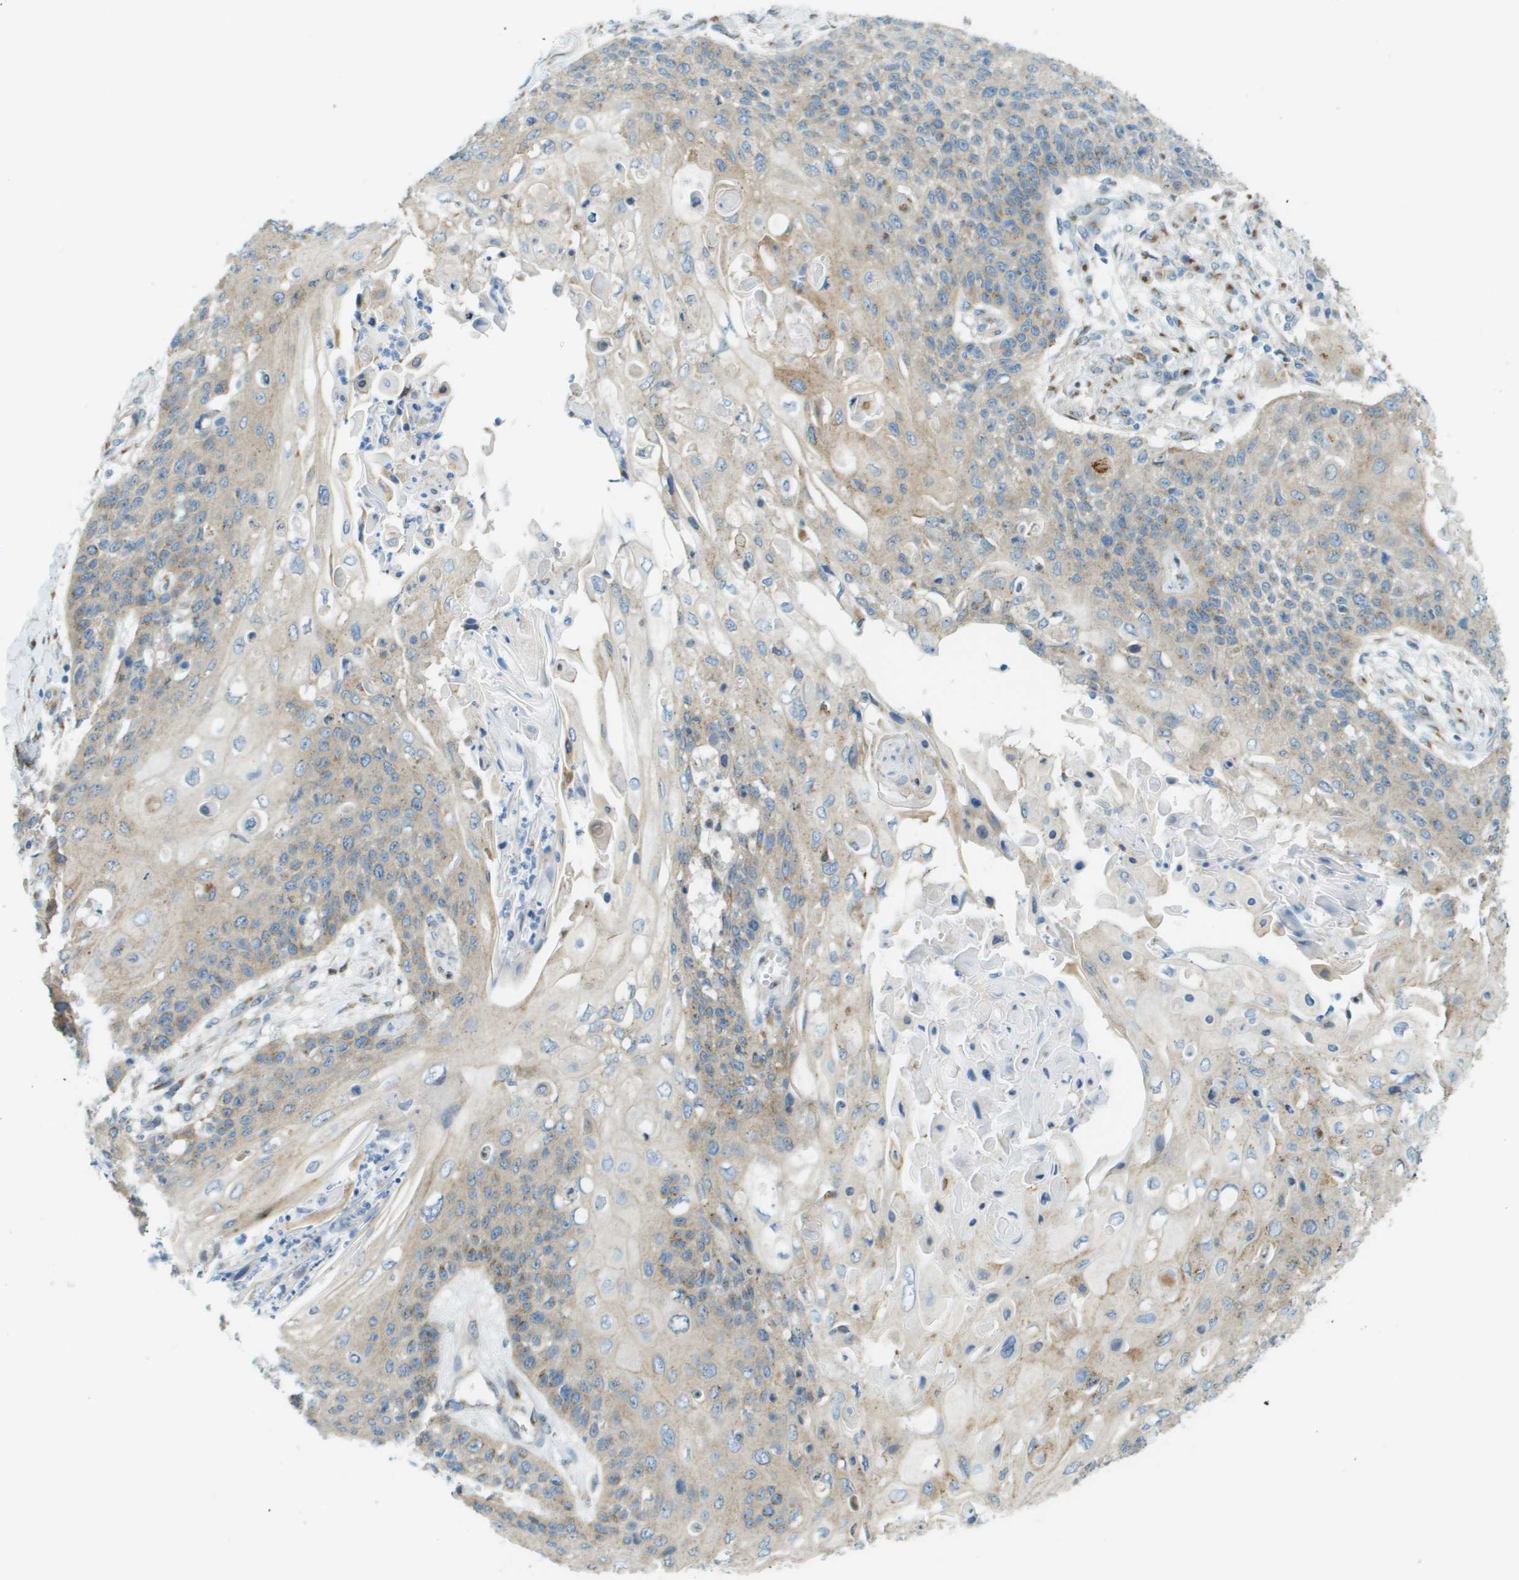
{"staining": {"intensity": "weak", "quantity": ">75%", "location": "cytoplasmic/membranous"}, "tissue": "cervical cancer", "cell_type": "Tumor cells", "image_type": "cancer", "snomed": [{"axis": "morphology", "description": "Squamous cell carcinoma, NOS"}, {"axis": "topography", "description": "Cervix"}], "caption": "Human cervical squamous cell carcinoma stained for a protein (brown) exhibits weak cytoplasmic/membranous positive positivity in about >75% of tumor cells.", "gene": "ACBD3", "patient": {"sex": "female", "age": 39}}